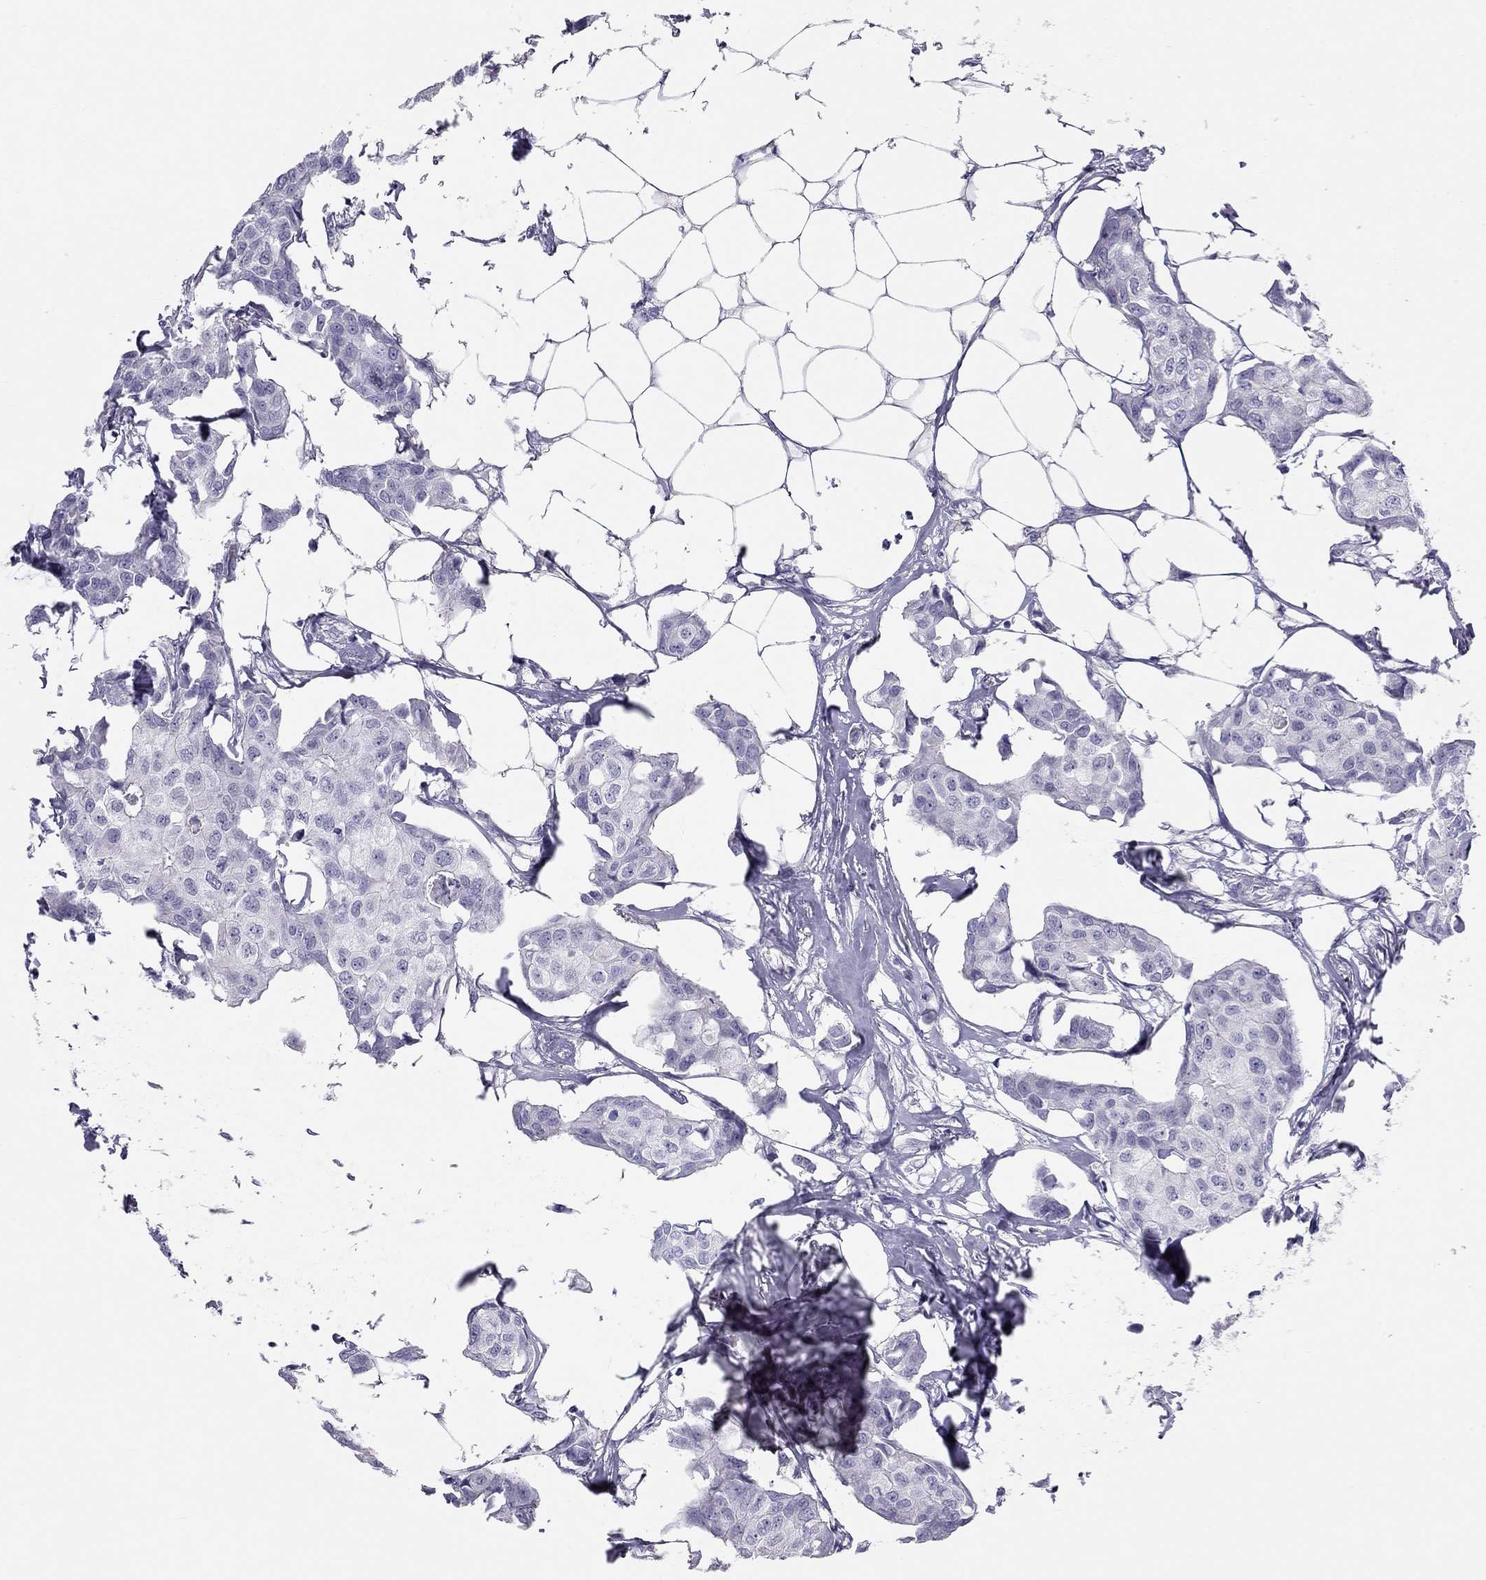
{"staining": {"intensity": "negative", "quantity": "none", "location": "none"}, "tissue": "breast cancer", "cell_type": "Tumor cells", "image_type": "cancer", "snomed": [{"axis": "morphology", "description": "Duct carcinoma"}, {"axis": "topography", "description": "Breast"}], "caption": "Protein analysis of invasive ductal carcinoma (breast) exhibits no significant staining in tumor cells. (IHC, brightfield microscopy, high magnification).", "gene": "SPATA12", "patient": {"sex": "female", "age": 80}}